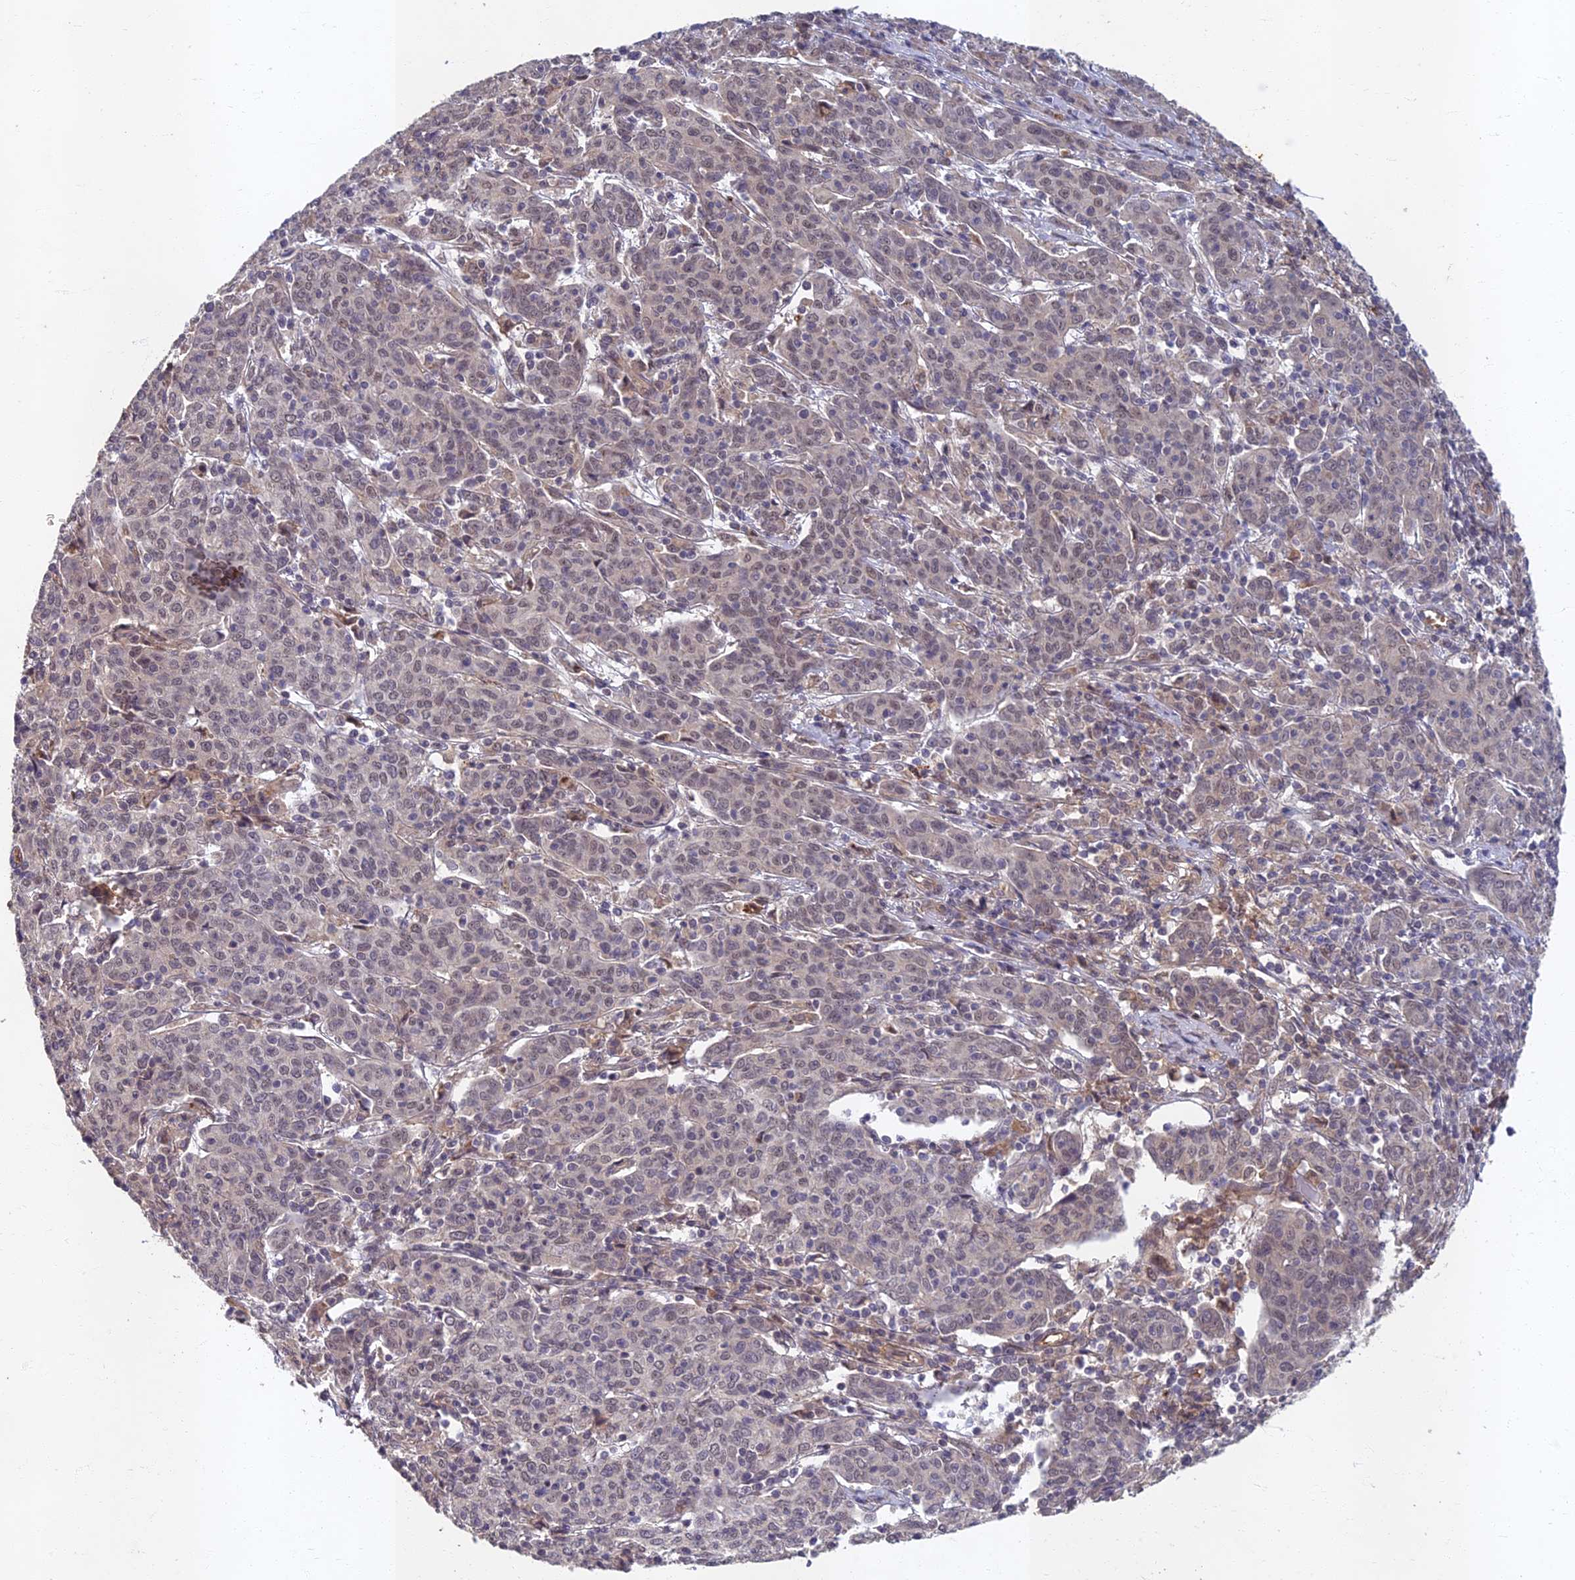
{"staining": {"intensity": "weak", "quantity": "<25%", "location": "nuclear"}, "tissue": "cervical cancer", "cell_type": "Tumor cells", "image_type": "cancer", "snomed": [{"axis": "morphology", "description": "Squamous cell carcinoma, NOS"}, {"axis": "topography", "description": "Cervix"}], "caption": "Immunohistochemical staining of cervical squamous cell carcinoma displays no significant expression in tumor cells. Brightfield microscopy of immunohistochemistry stained with DAB (brown) and hematoxylin (blue), captured at high magnification.", "gene": "EARS2", "patient": {"sex": "female", "age": 67}}